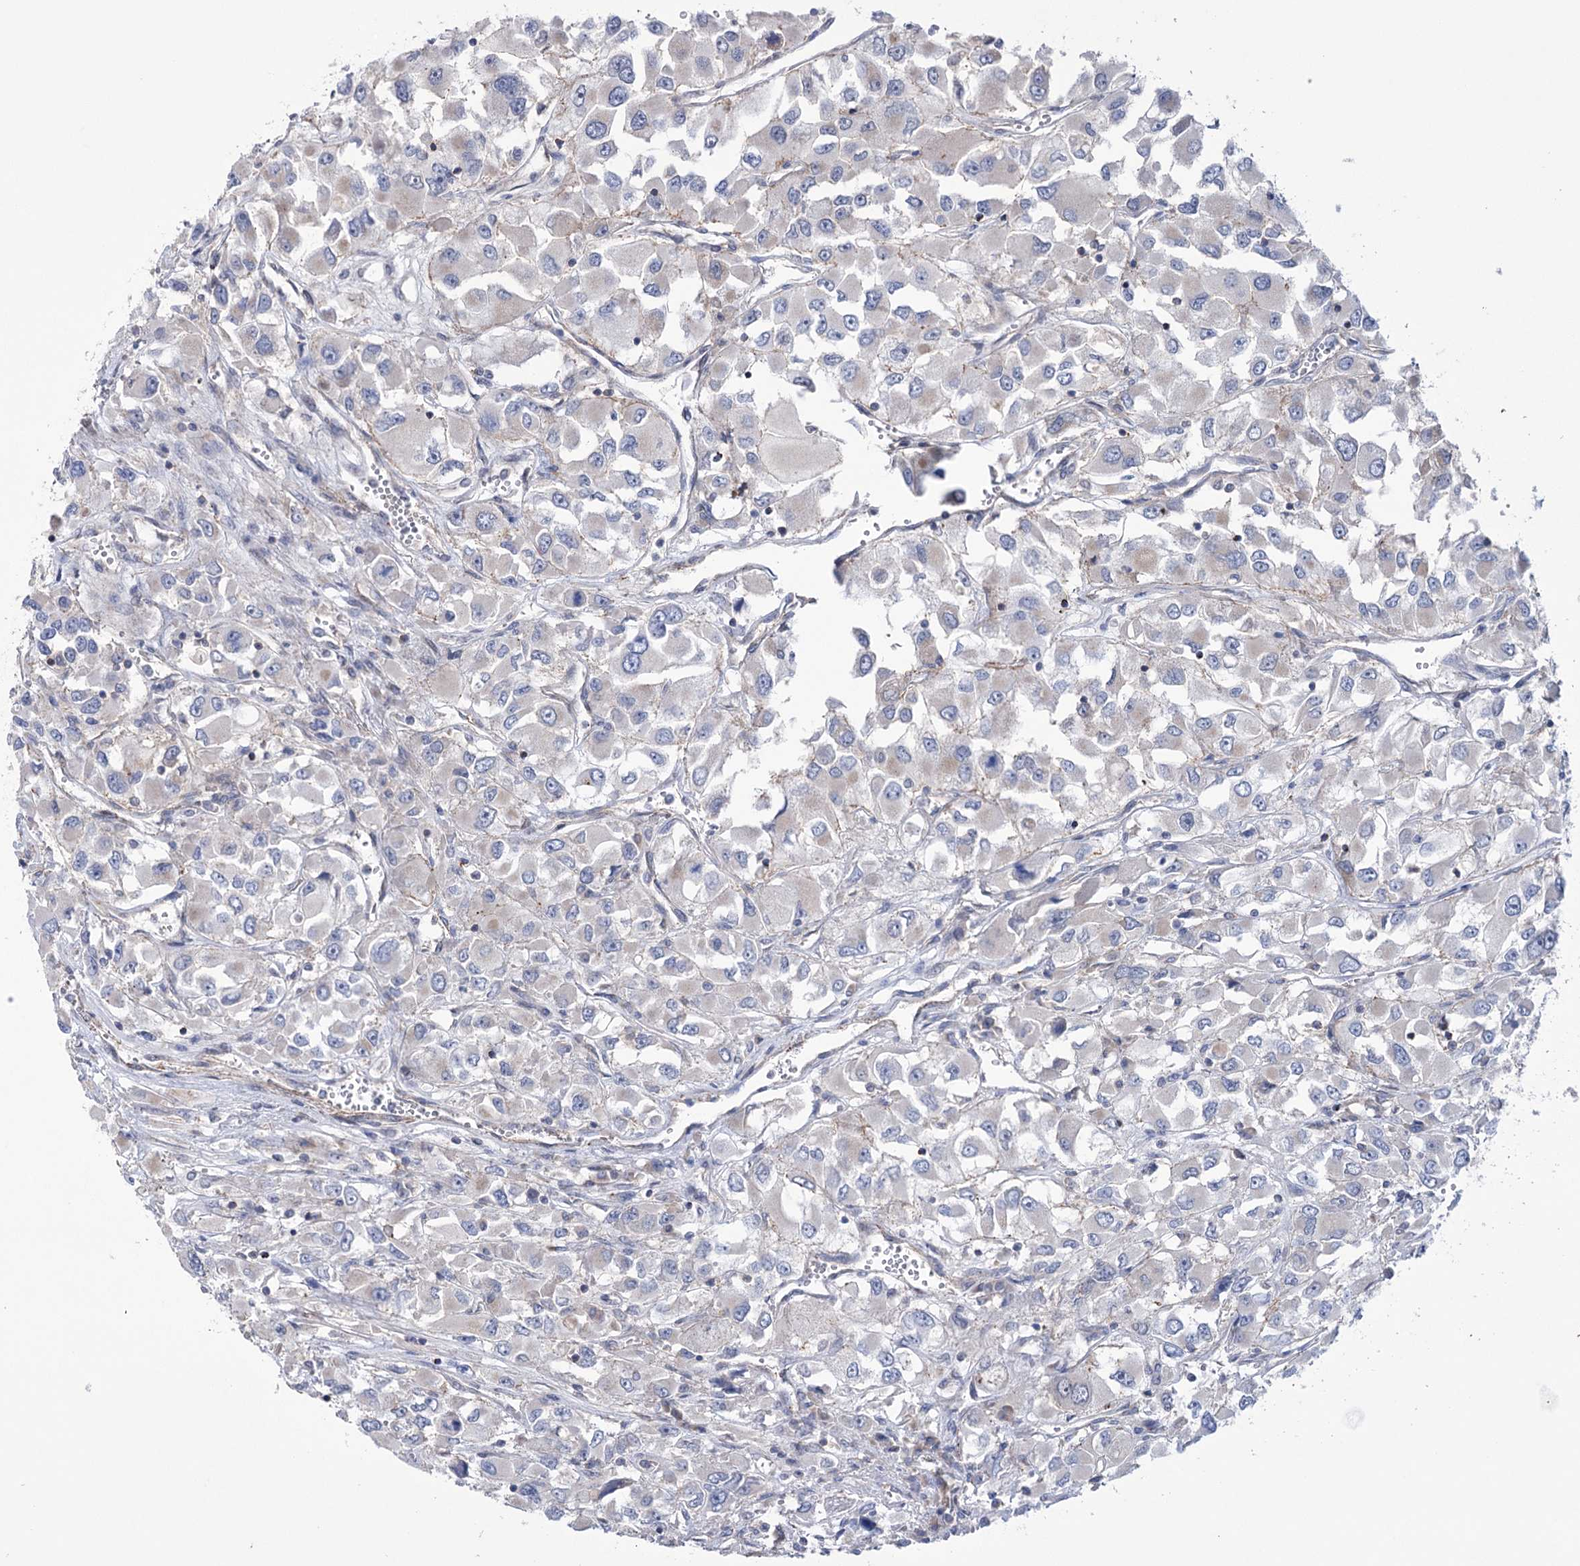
{"staining": {"intensity": "negative", "quantity": "none", "location": "none"}, "tissue": "renal cancer", "cell_type": "Tumor cells", "image_type": "cancer", "snomed": [{"axis": "morphology", "description": "Adenocarcinoma, NOS"}, {"axis": "topography", "description": "Kidney"}], "caption": "DAB (3,3'-diaminobenzidine) immunohistochemical staining of human adenocarcinoma (renal) reveals no significant expression in tumor cells.", "gene": "TRIM71", "patient": {"sex": "female", "age": 52}}